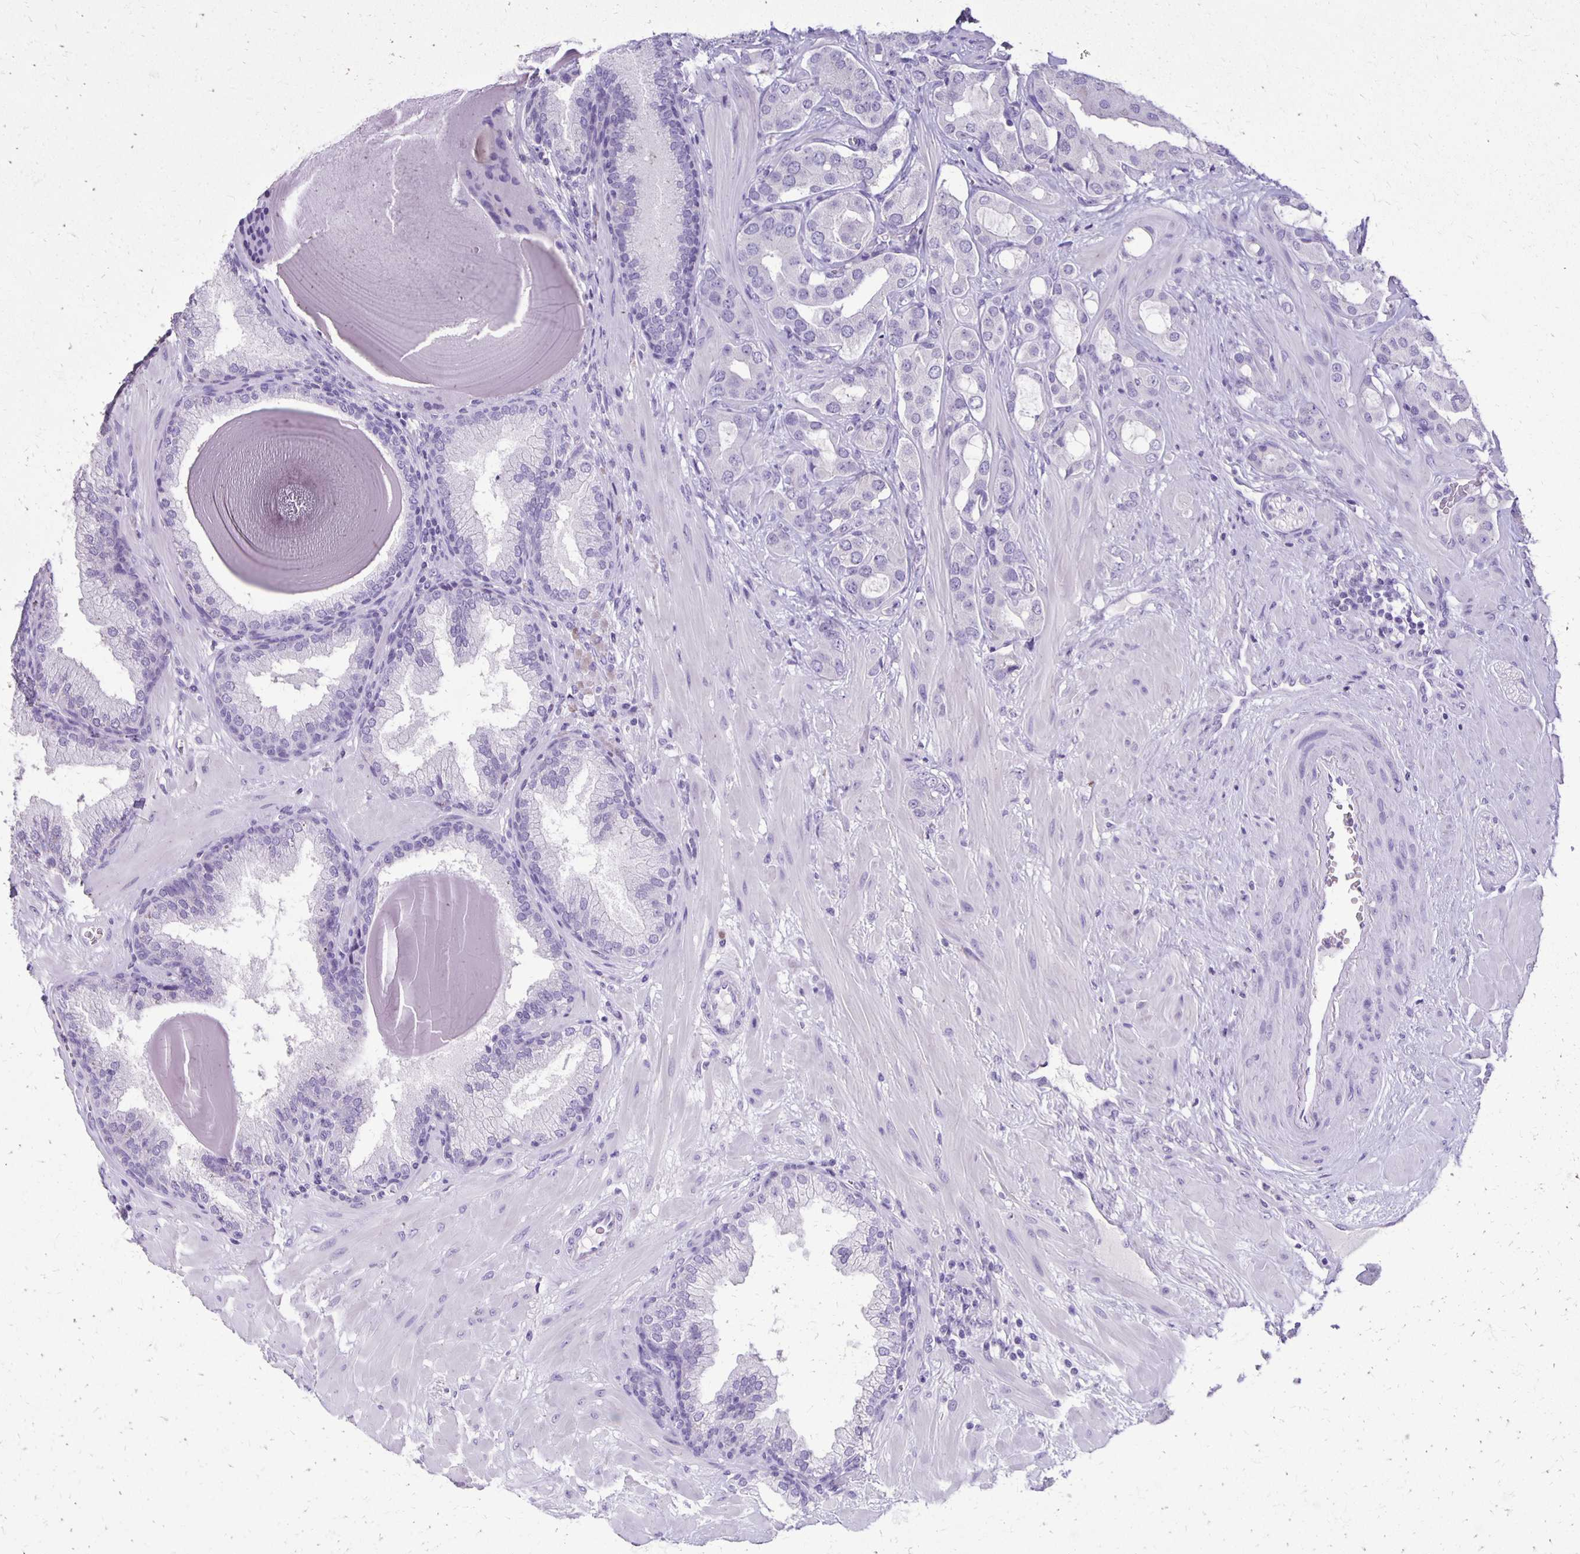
{"staining": {"intensity": "negative", "quantity": "none", "location": "none"}, "tissue": "prostate cancer", "cell_type": "Tumor cells", "image_type": "cancer", "snomed": [{"axis": "morphology", "description": "Adenocarcinoma, Low grade"}, {"axis": "topography", "description": "Prostate"}], "caption": "Immunohistochemical staining of human prostate cancer displays no significant positivity in tumor cells. (Brightfield microscopy of DAB IHC at high magnification).", "gene": "ANKRD45", "patient": {"sex": "male", "age": 57}}